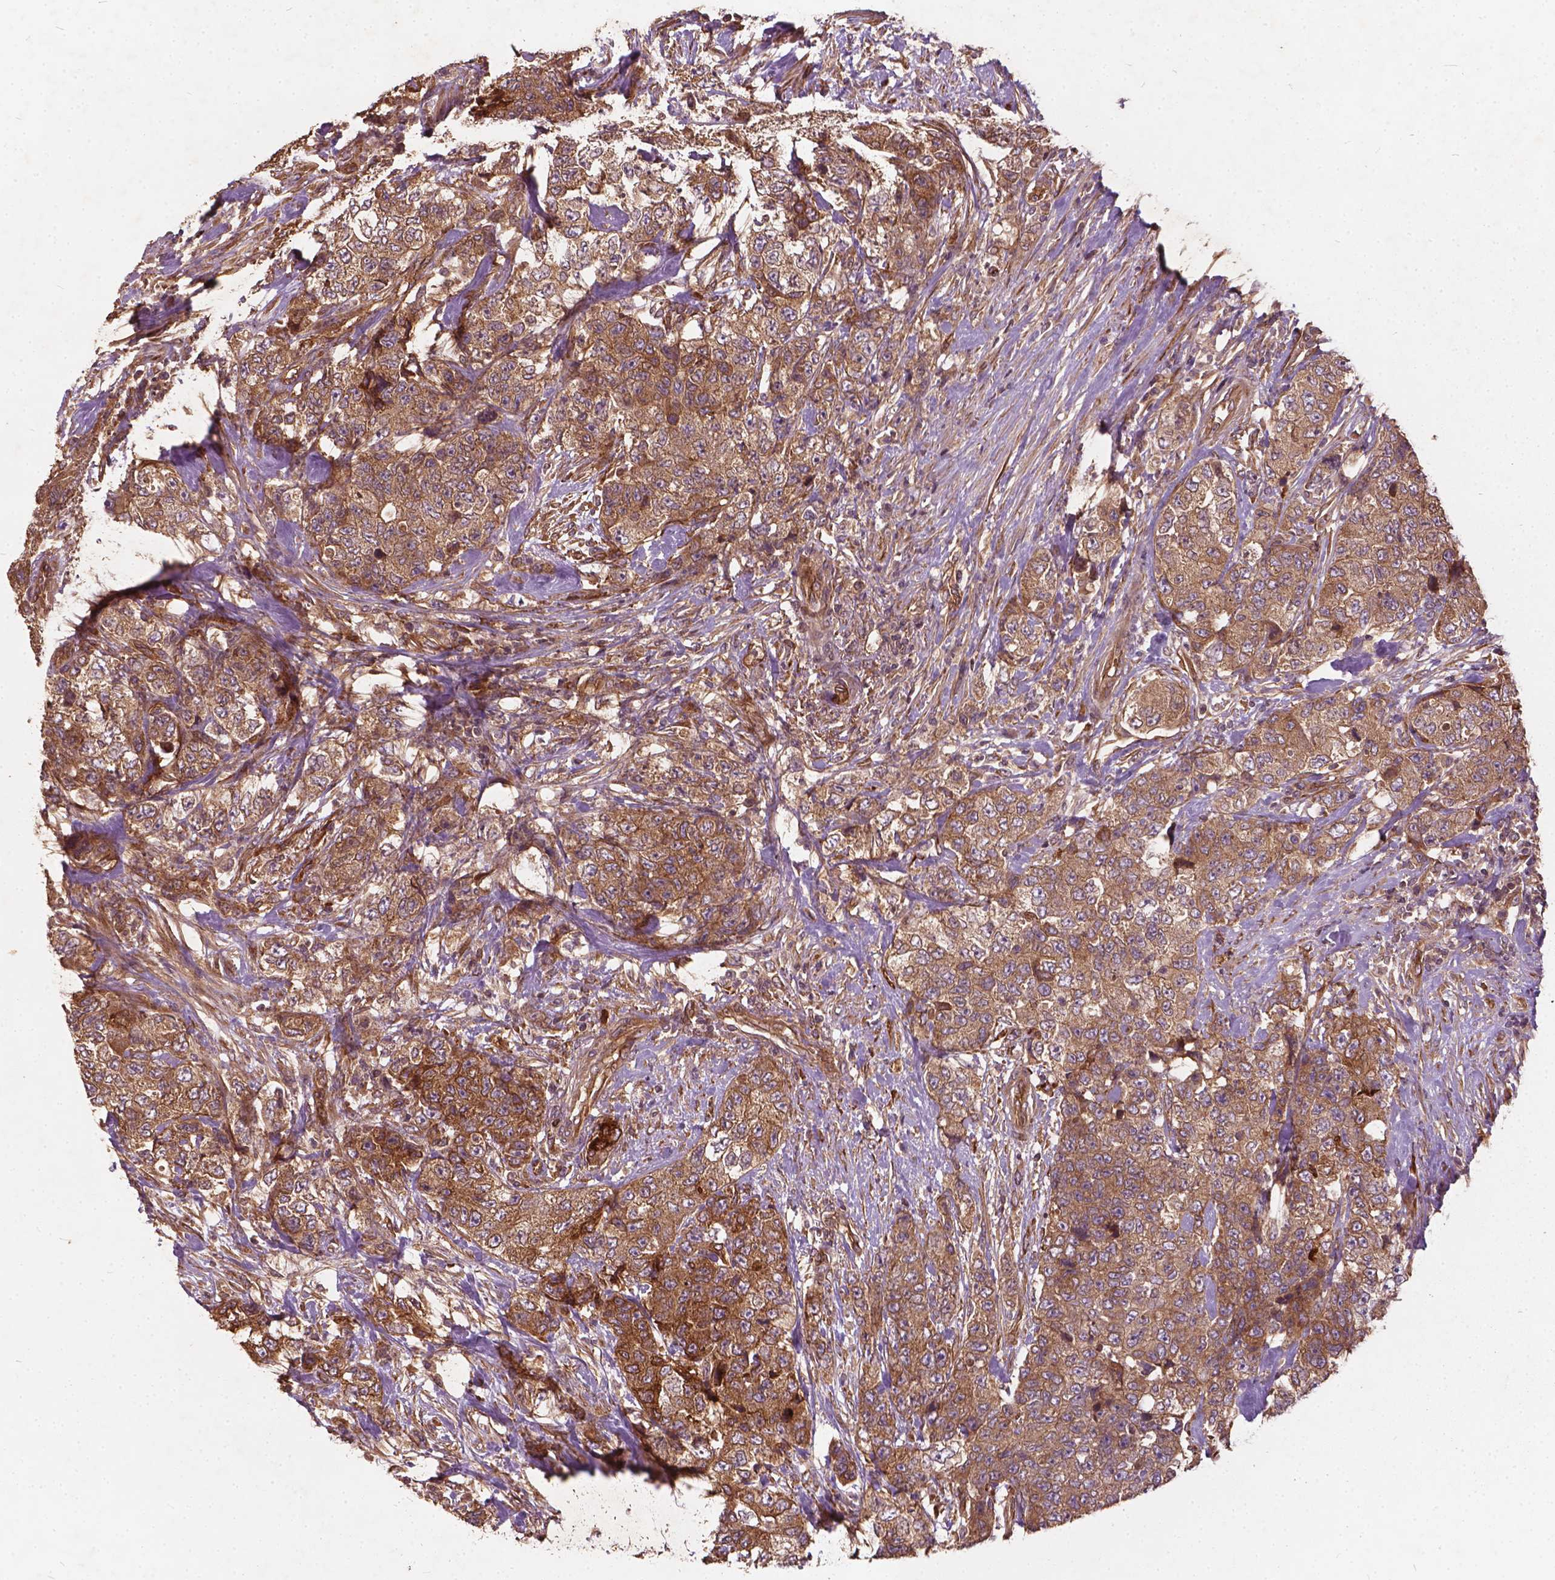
{"staining": {"intensity": "moderate", "quantity": ">75%", "location": "cytoplasmic/membranous"}, "tissue": "urothelial cancer", "cell_type": "Tumor cells", "image_type": "cancer", "snomed": [{"axis": "morphology", "description": "Urothelial carcinoma, High grade"}, {"axis": "topography", "description": "Urinary bladder"}], "caption": "An immunohistochemistry (IHC) photomicrograph of neoplastic tissue is shown. Protein staining in brown shows moderate cytoplasmic/membranous positivity in urothelial cancer within tumor cells.", "gene": "UBXN2A", "patient": {"sex": "female", "age": 78}}